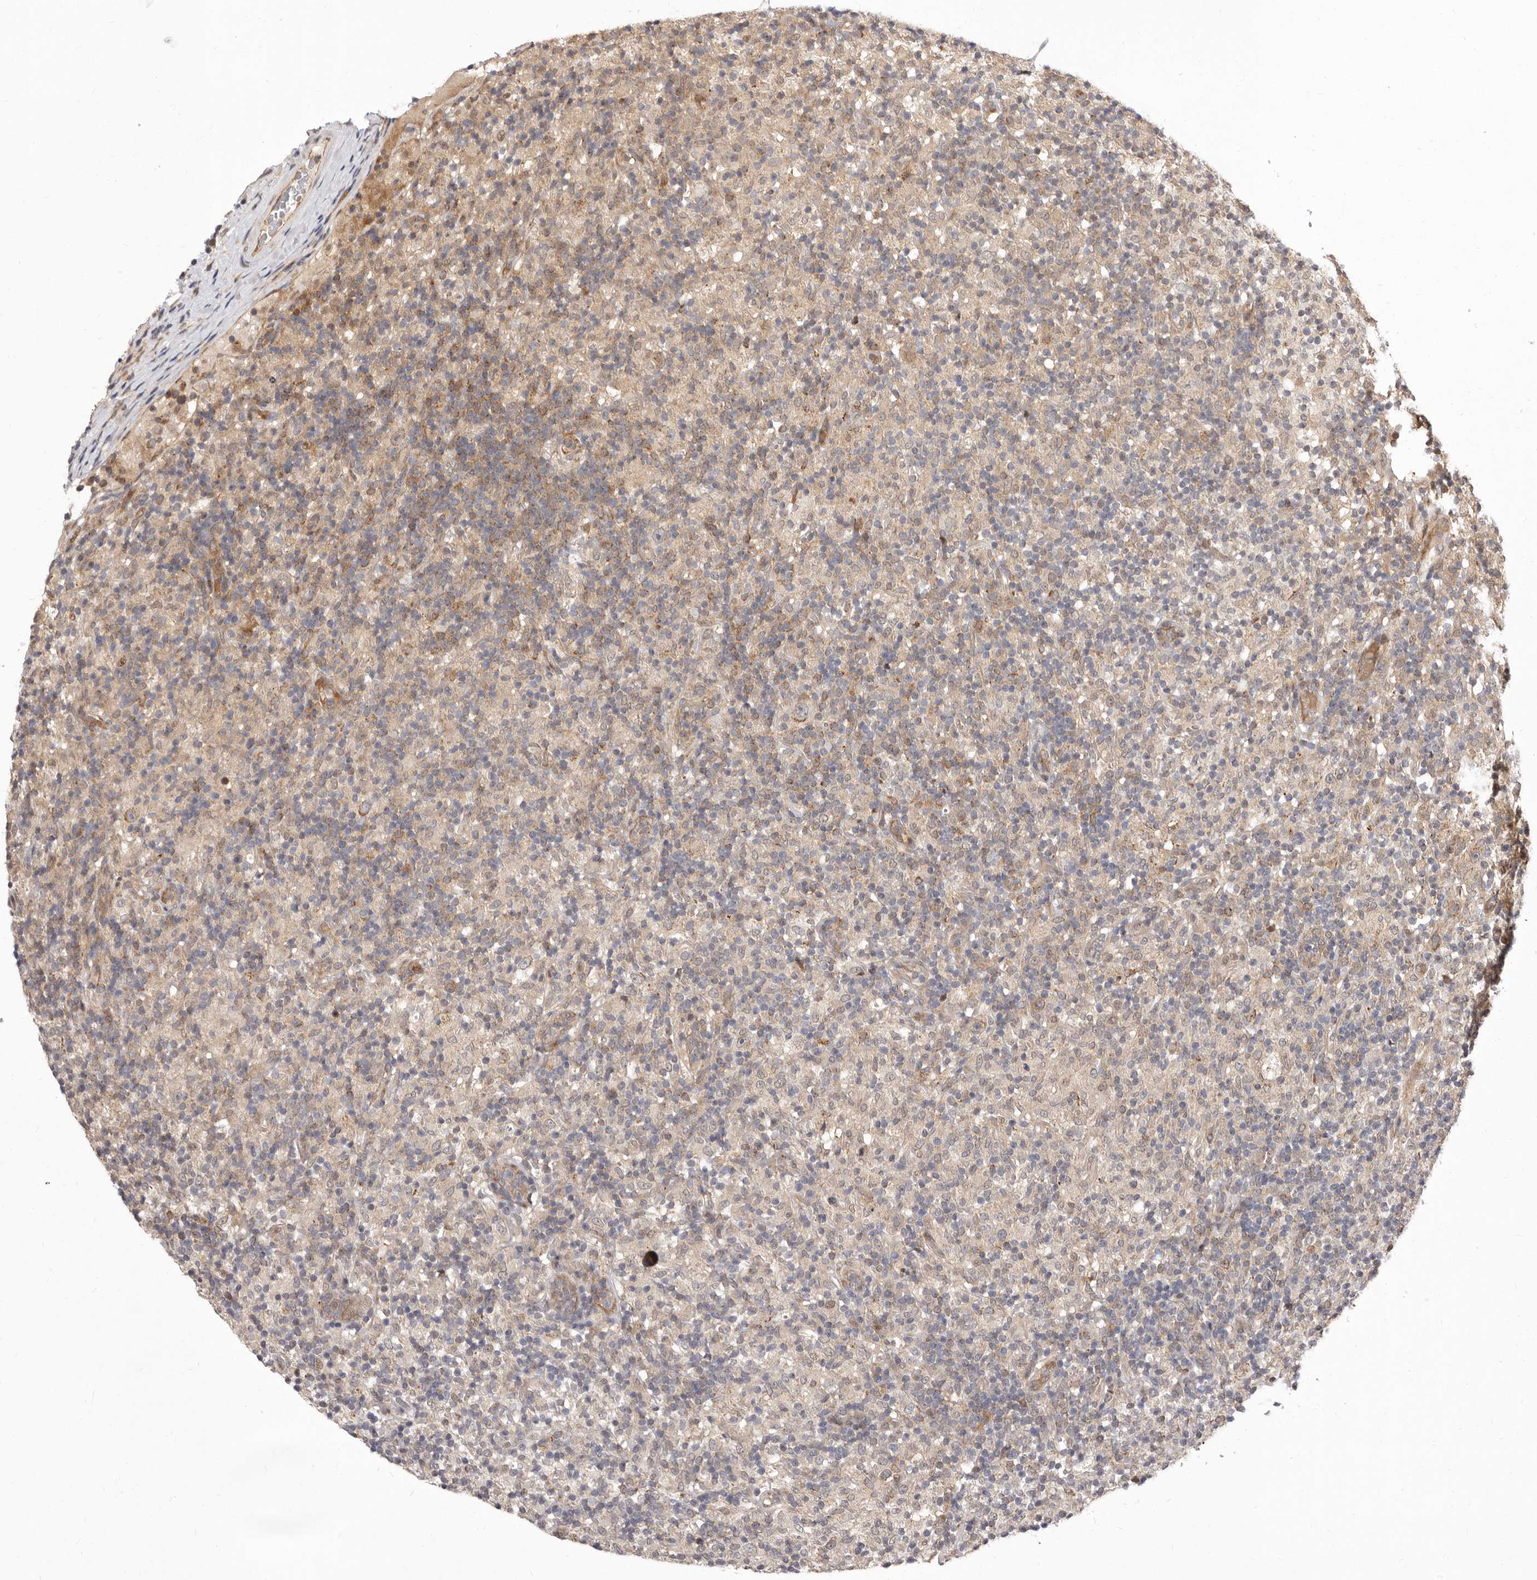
{"staining": {"intensity": "moderate", "quantity": "25%-75%", "location": "cytoplasmic/membranous"}, "tissue": "lymphoma", "cell_type": "Tumor cells", "image_type": "cancer", "snomed": [{"axis": "morphology", "description": "Hodgkin's disease, NOS"}, {"axis": "topography", "description": "Lymph node"}], "caption": "IHC of Hodgkin's disease exhibits medium levels of moderate cytoplasmic/membranous expression in approximately 25%-75% of tumor cells.", "gene": "GLRX3", "patient": {"sex": "male", "age": 70}}